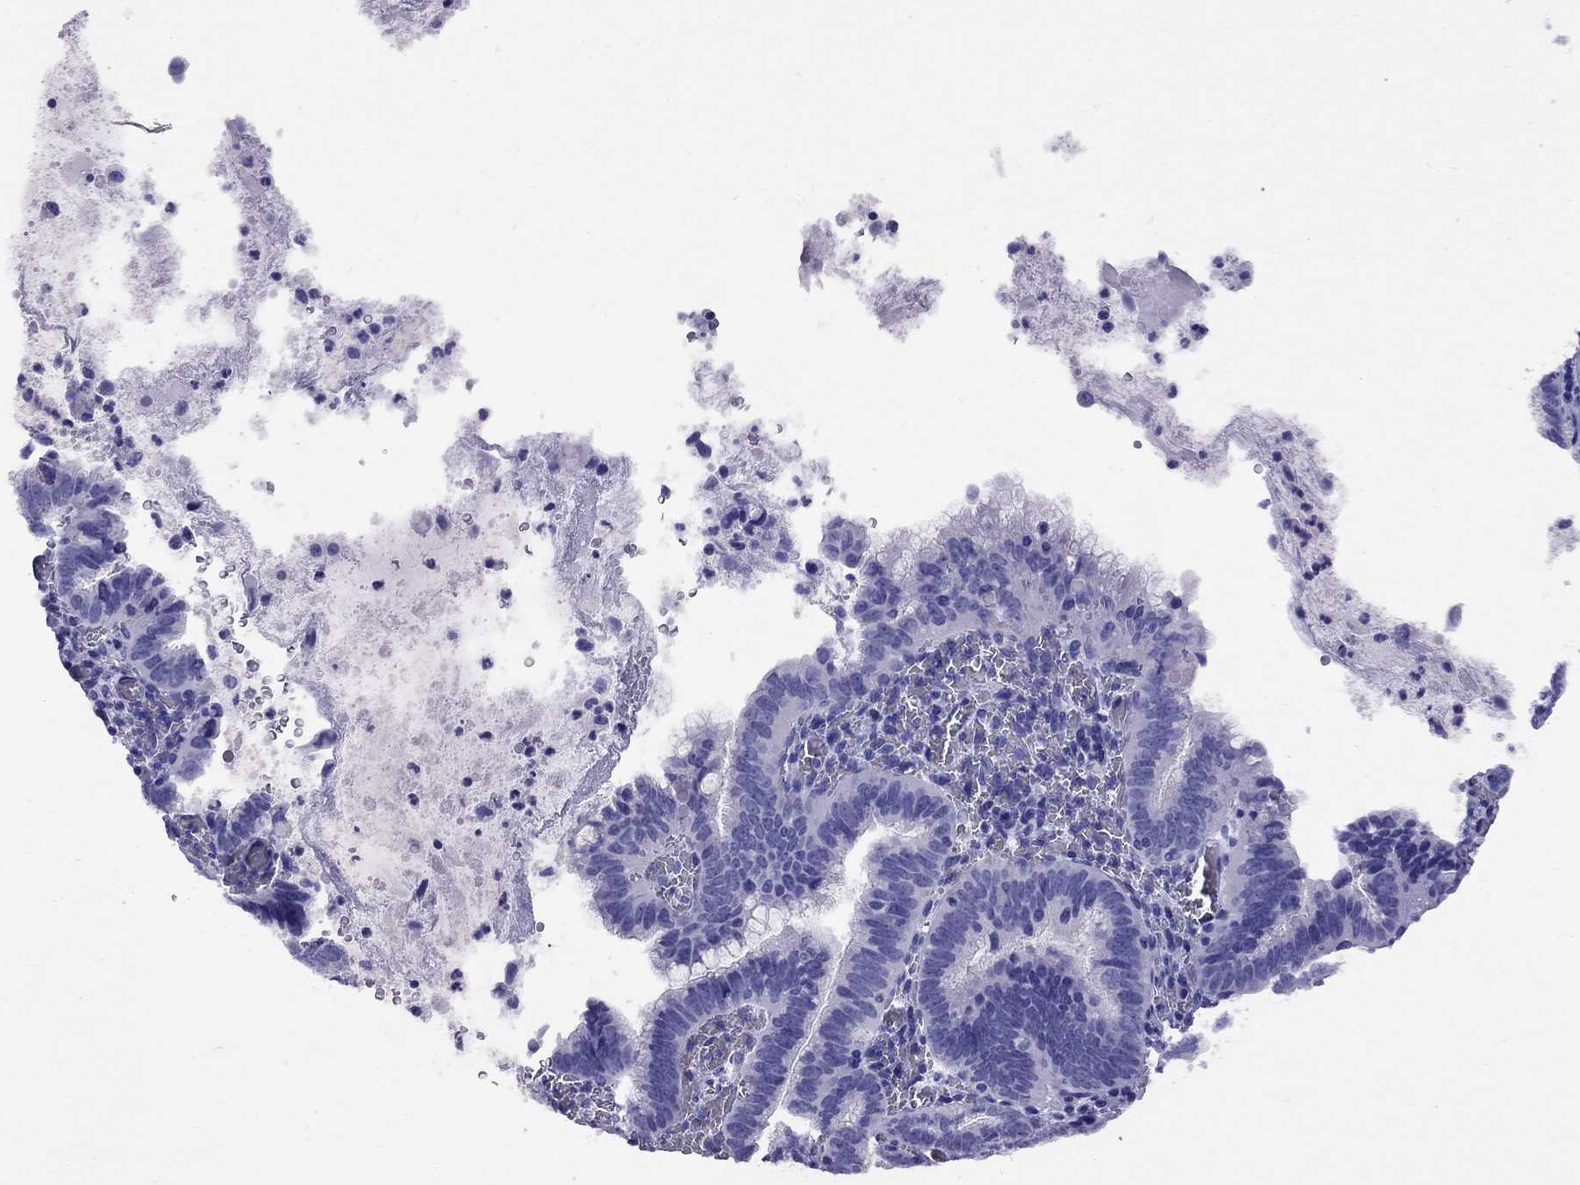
{"staining": {"intensity": "negative", "quantity": "none", "location": "none"}, "tissue": "cervical cancer", "cell_type": "Tumor cells", "image_type": "cancer", "snomed": [{"axis": "morphology", "description": "Adenocarcinoma, NOS"}, {"axis": "topography", "description": "Cervix"}], "caption": "Immunohistochemistry (IHC) photomicrograph of cervical cancer (adenocarcinoma) stained for a protein (brown), which demonstrates no expression in tumor cells.", "gene": "AVPR1B", "patient": {"sex": "female", "age": 61}}